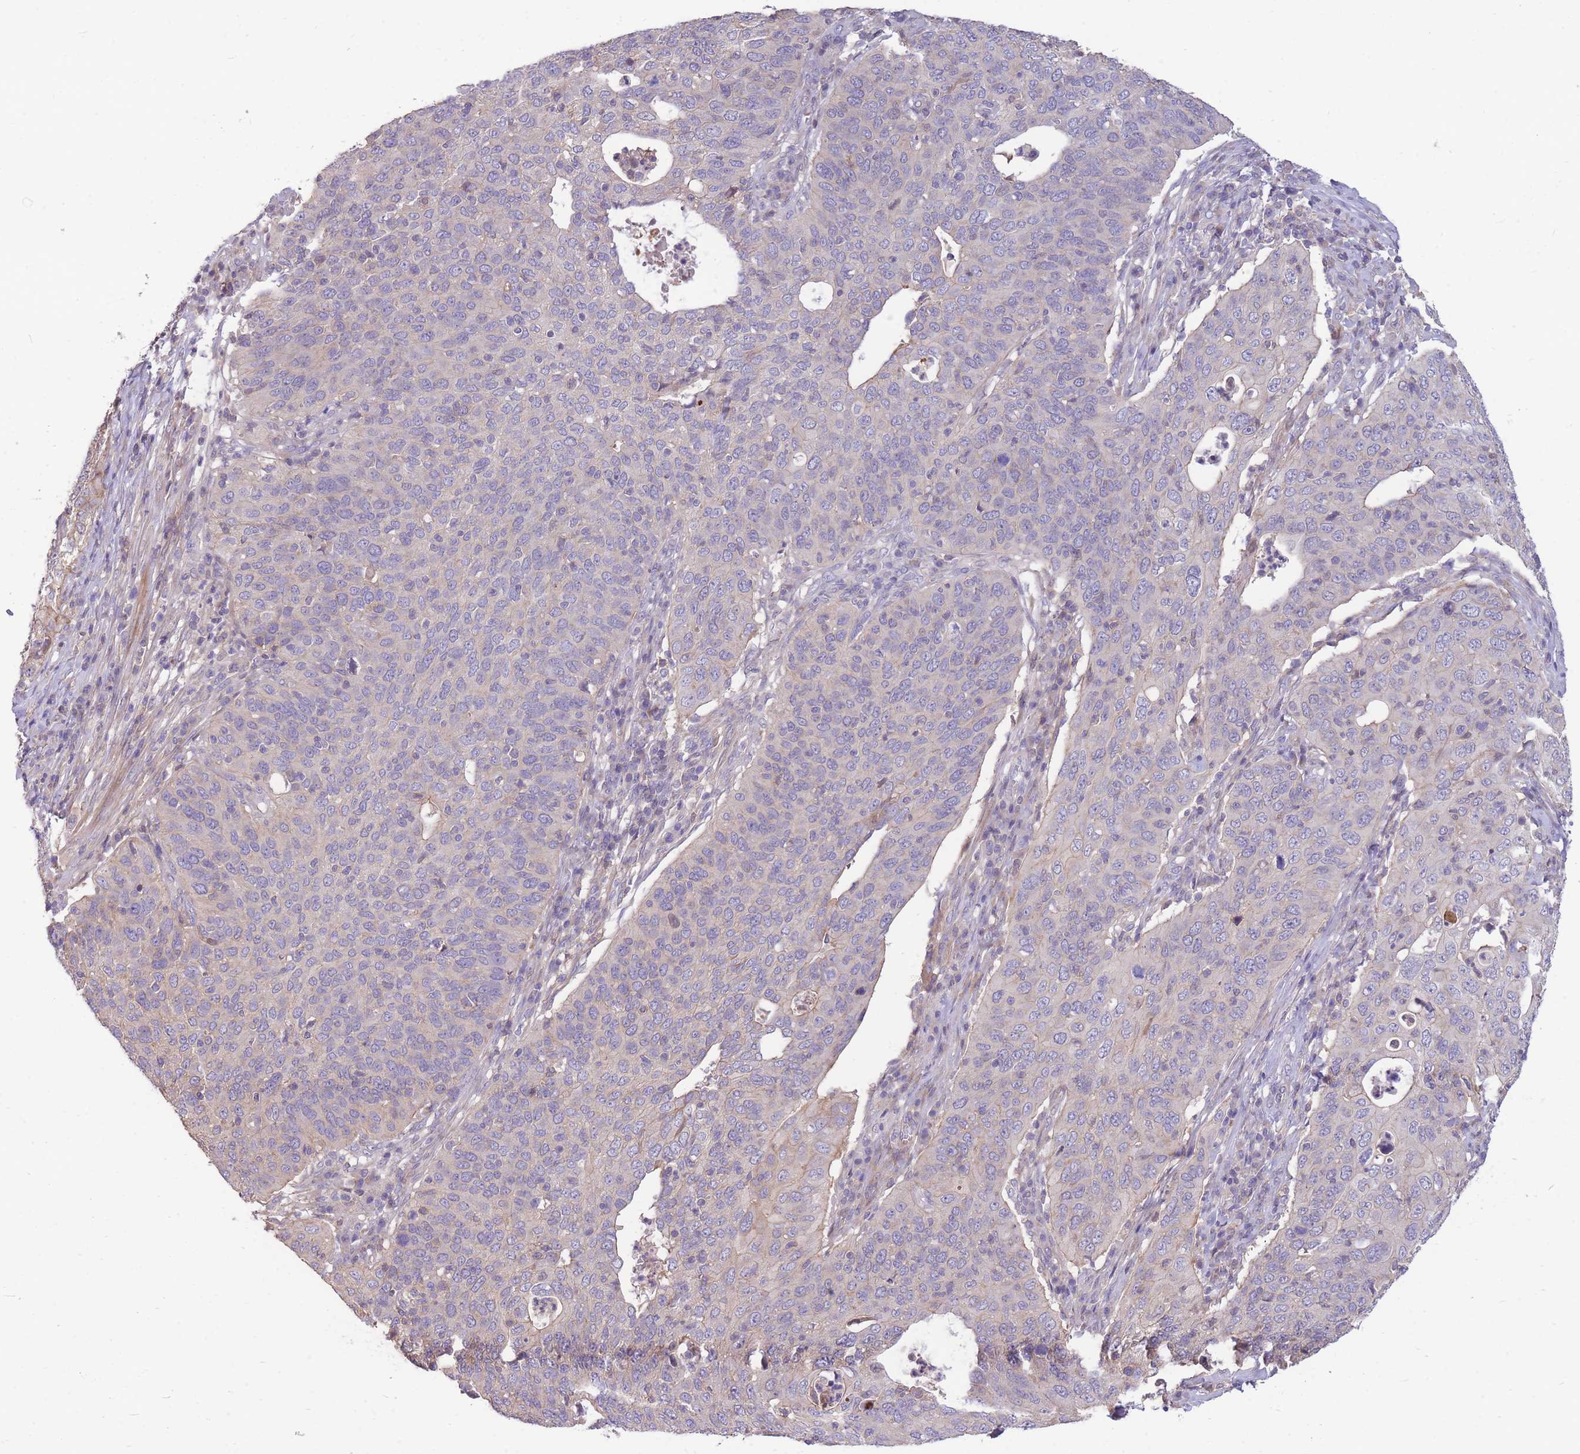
{"staining": {"intensity": "weak", "quantity": "<25%", "location": "cytoplasmic/membranous"}, "tissue": "cervical cancer", "cell_type": "Tumor cells", "image_type": "cancer", "snomed": [{"axis": "morphology", "description": "Squamous cell carcinoma, NOS"}, {"axis": "topography", "description": "Cervix"}], "caption": "Cervical cancer (squamous cell carcinoma) was stained to show a protein in brown. There is no significant staining in tumor cells. Nuclei are stained in blue.", "gene": "OR5T1", "patient": {"sex": "female", "age": 36}}